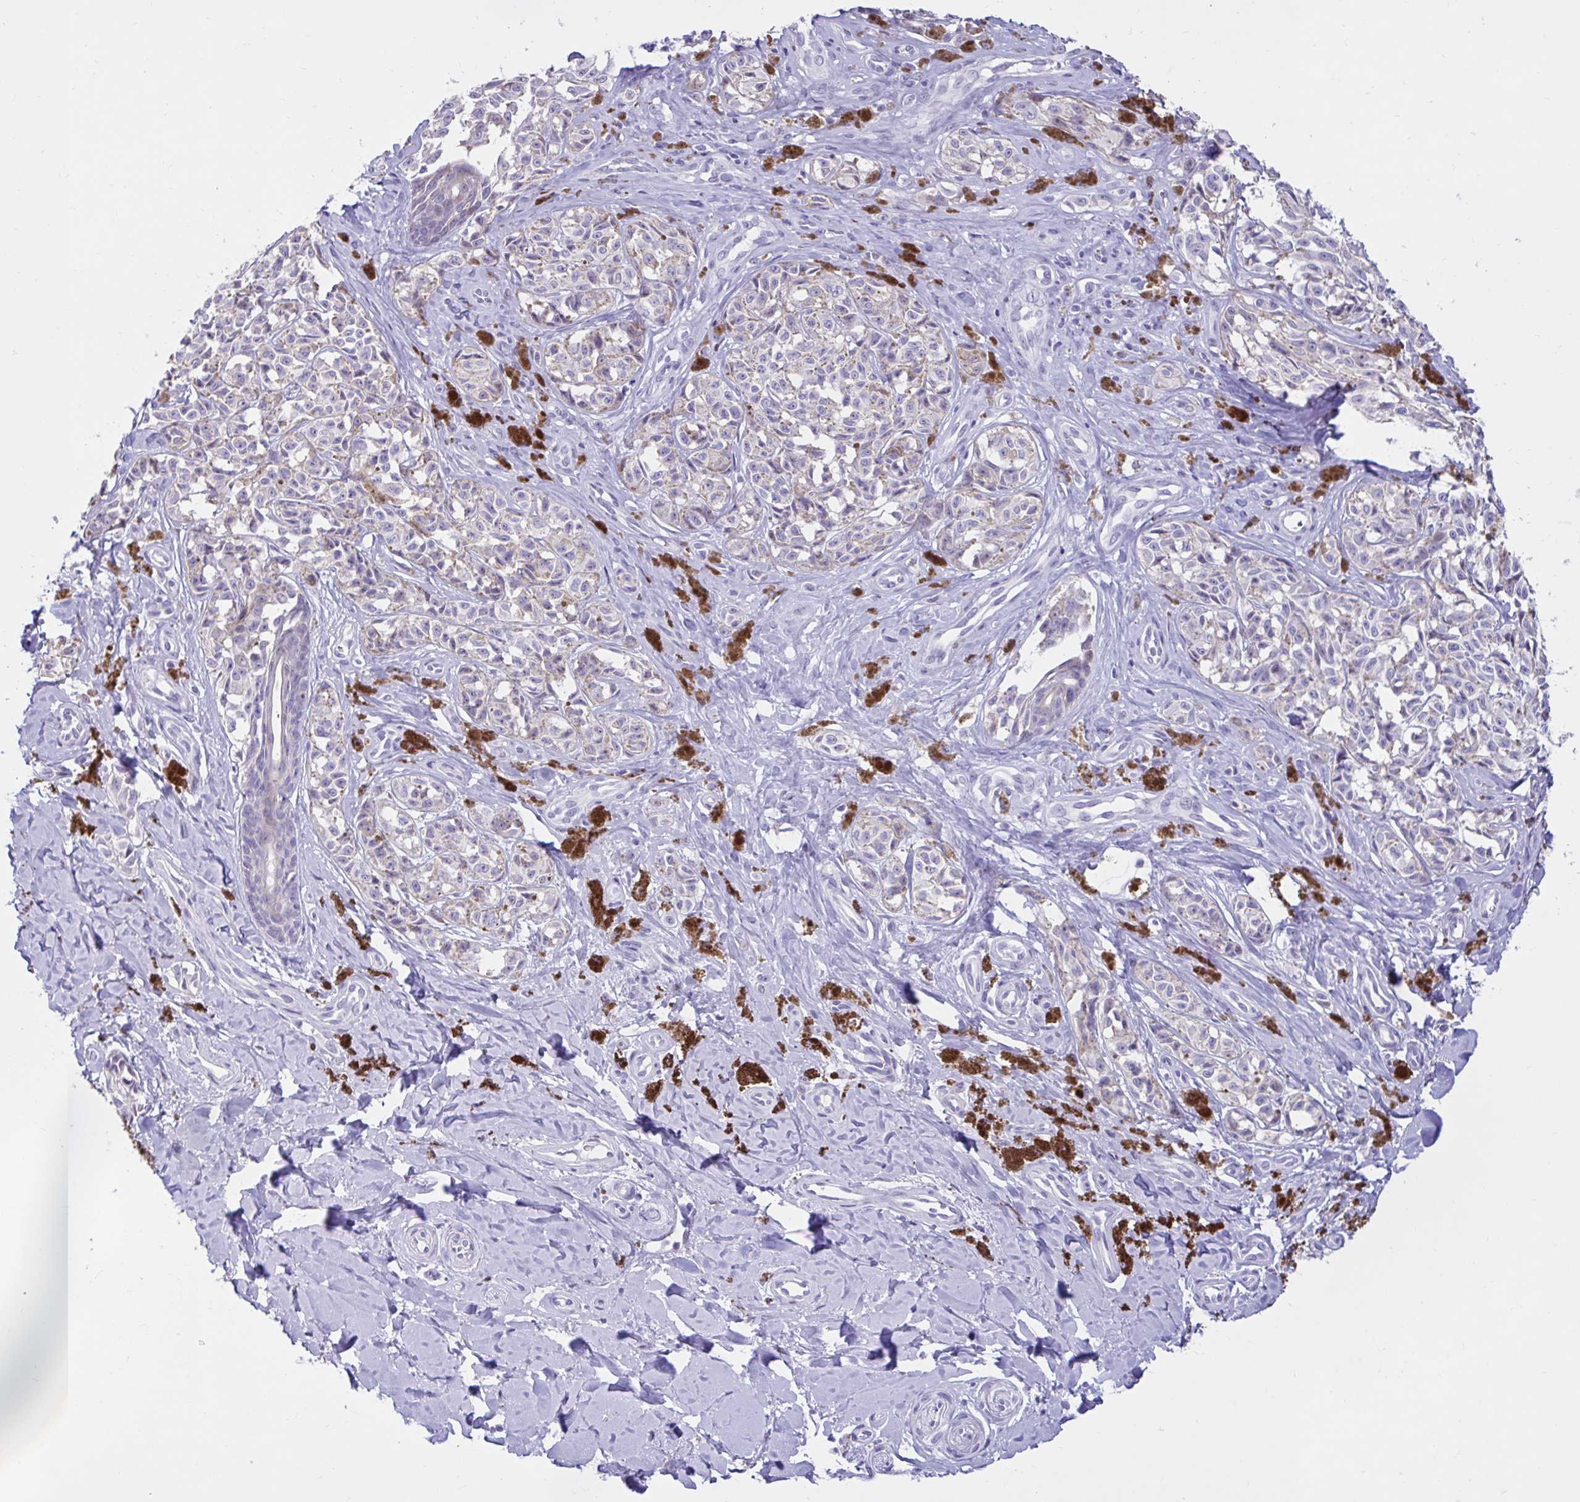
{"staining": {"intensity": "negative", "quantity": "none", "location": "none"}, "tissue": "melanoma", "cell_type": "Tumor cells", "image_type": "cancer", "snomed": [{"axis": "morphology", "description": "Malignant melanoma, NOS"}, {"axis": "topography", "description": "Skin"}], "caption": "Immunohistochemistry of human malignant melanoma reveals no expression in tumor cells.", "gene": "NHLH2", "patient": {"sex": "female", "age": 65}}